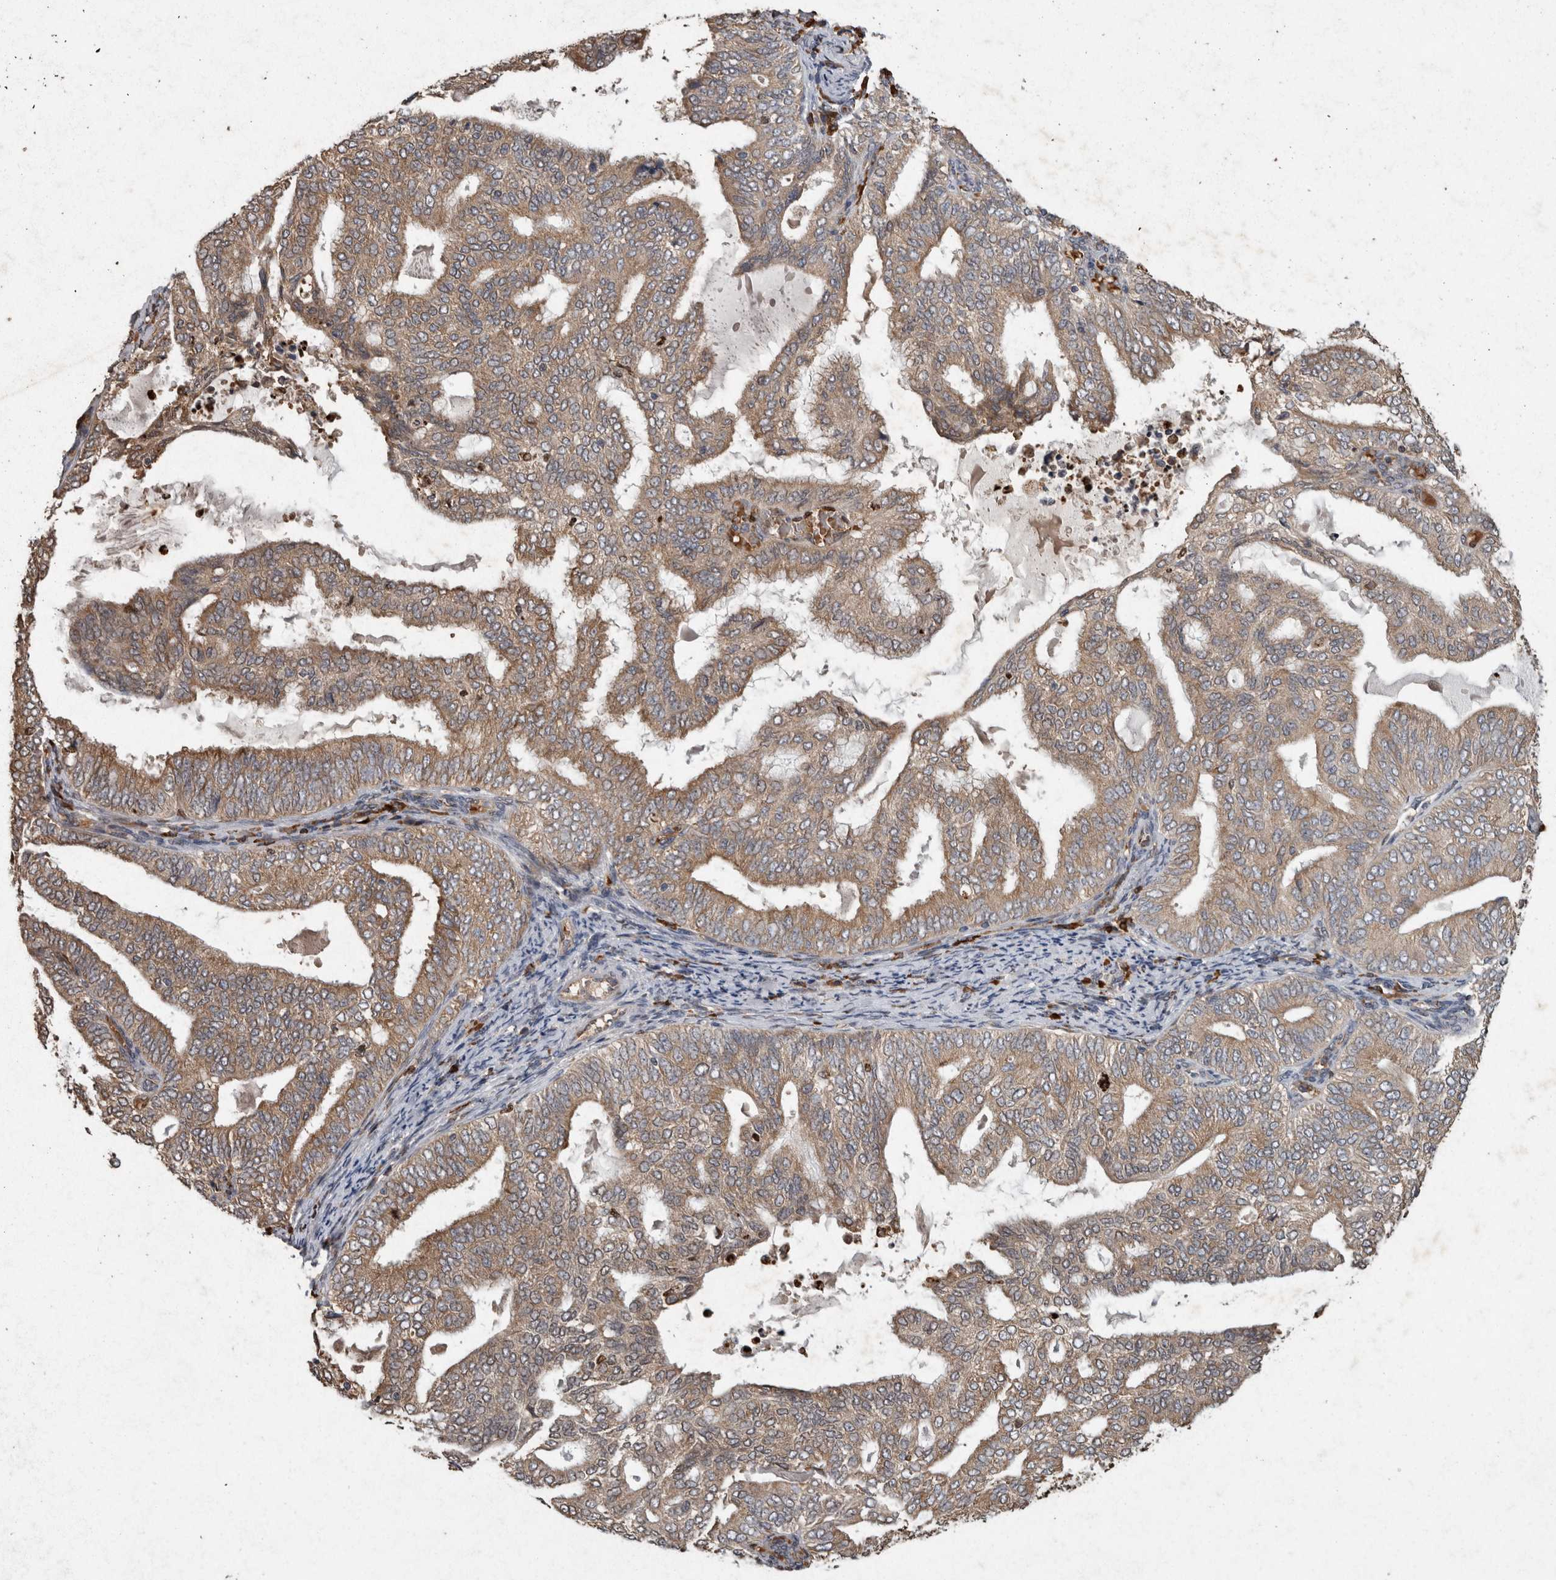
{"staining": {"intensity": "moderate", "quantity": ">75%", "location": "cytoplasmic/membranous"}, "tissue": "endometrial cancer", "cell_type": "Tumor cells", "image_type": "cancer", "snomed": [{"axis": "morphology", "description": "Adenocarcinoma, NOS"}, {"axis": "topography", "description": "Endometrium"}], "caption": "A brown stain highlights moderate cytoplasmic/membranous positivity of a protein in endometrial cancer (adenocarcinoma) tumor cells.", "gene": "ADGRL3", "patient": {"sex": "female", "age": 58}}